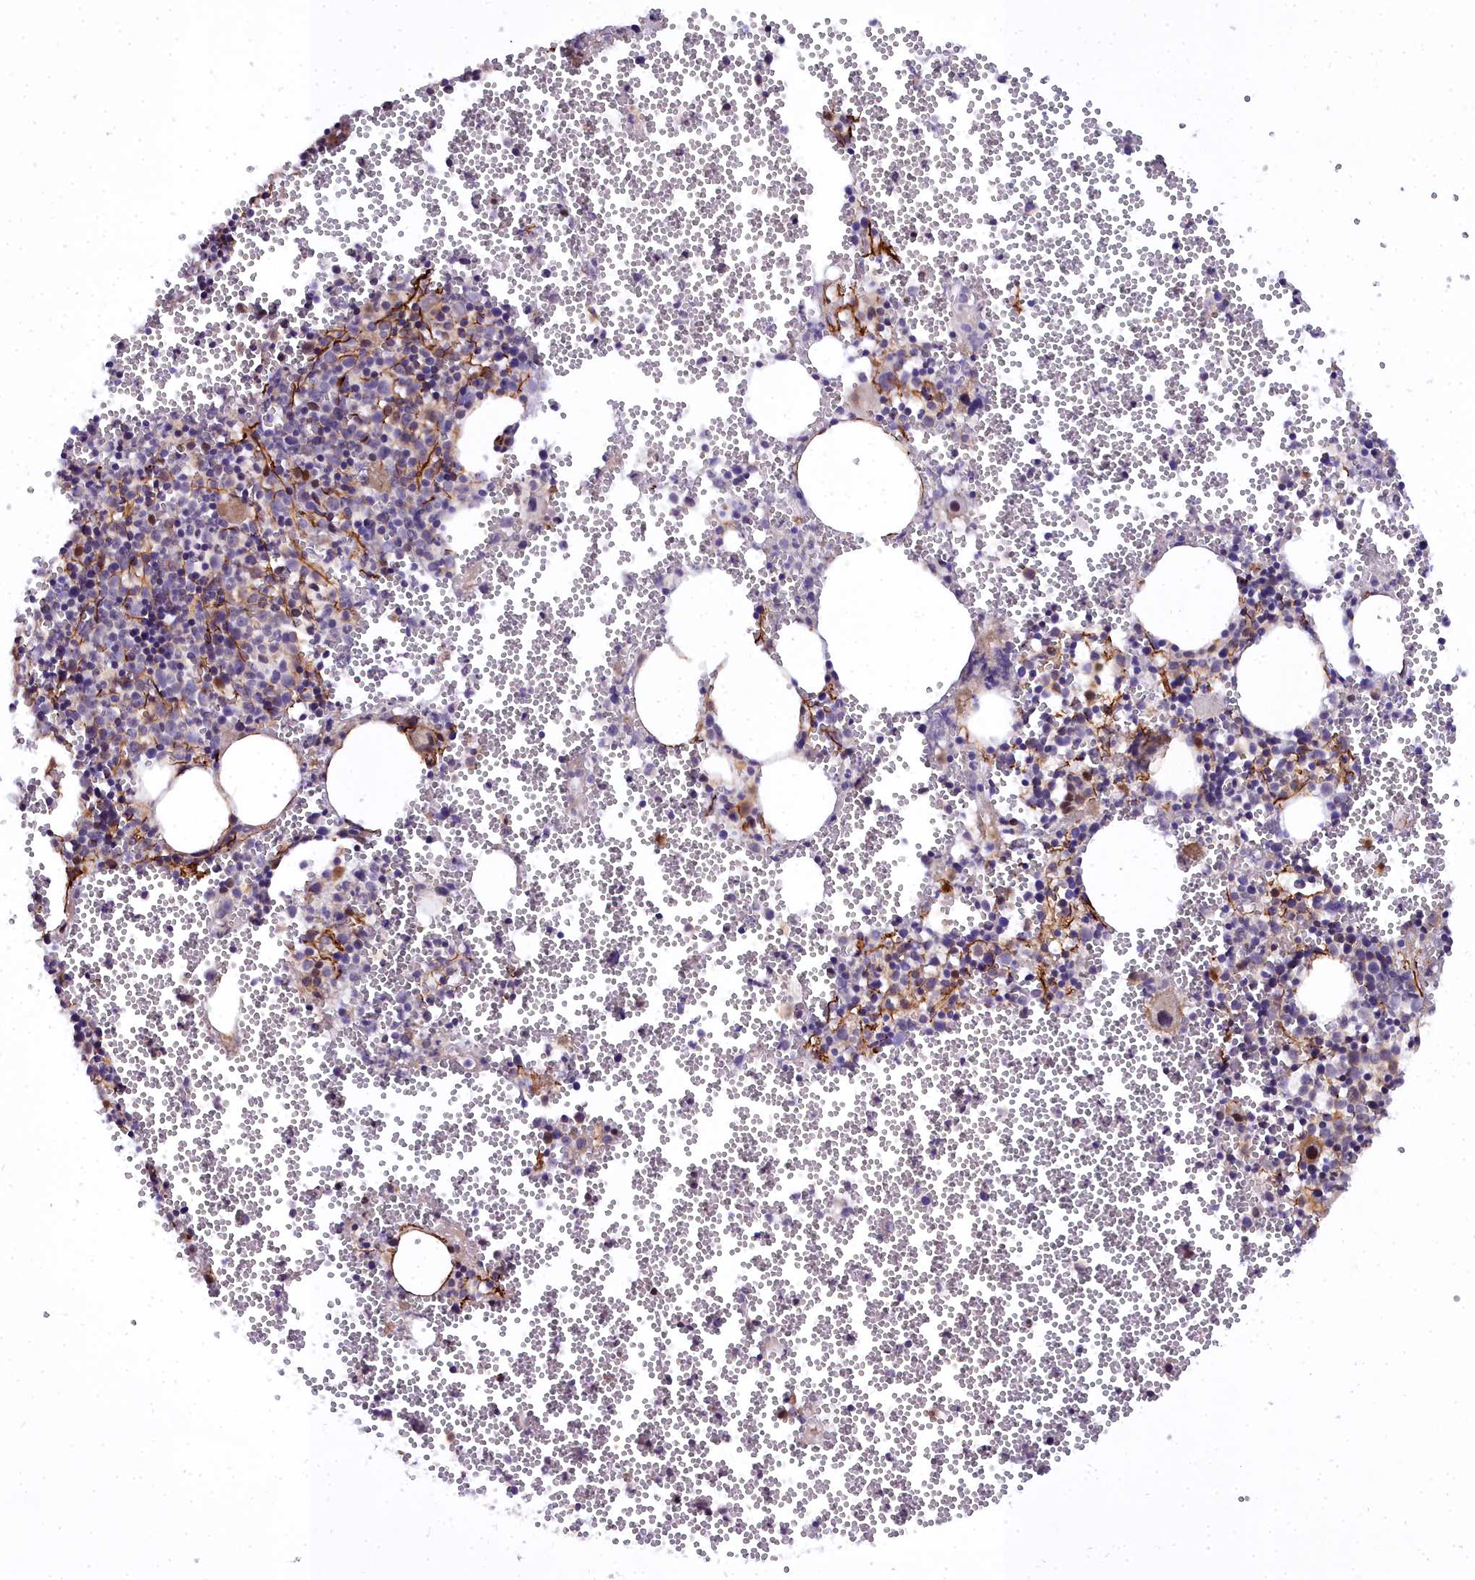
{"staining": {"intensity": "moderate", "quantity": "<25%", "location": "cytoplasmic/membranous"}, "tissue": "bone marrow", "cell_type": "Hematopoietic cells", "image_type": "normal", "snomed": [{"axis": "morphology", "description": "Normal tissue, NOS"}, {"axis": "topography", "description": "Bone marrow"}], "caption": "Hematopoietic cells exhibit moderate cytoplasmic/membranous positivity in about <25% of cells in benign bone marrow. The staining was performed using DAB, with brown indicating positive protein expression. Nuclei are stained blue with hematoxylin.", "gene": "MRPS11", "patient": {"sex": "female", "age": 77}}